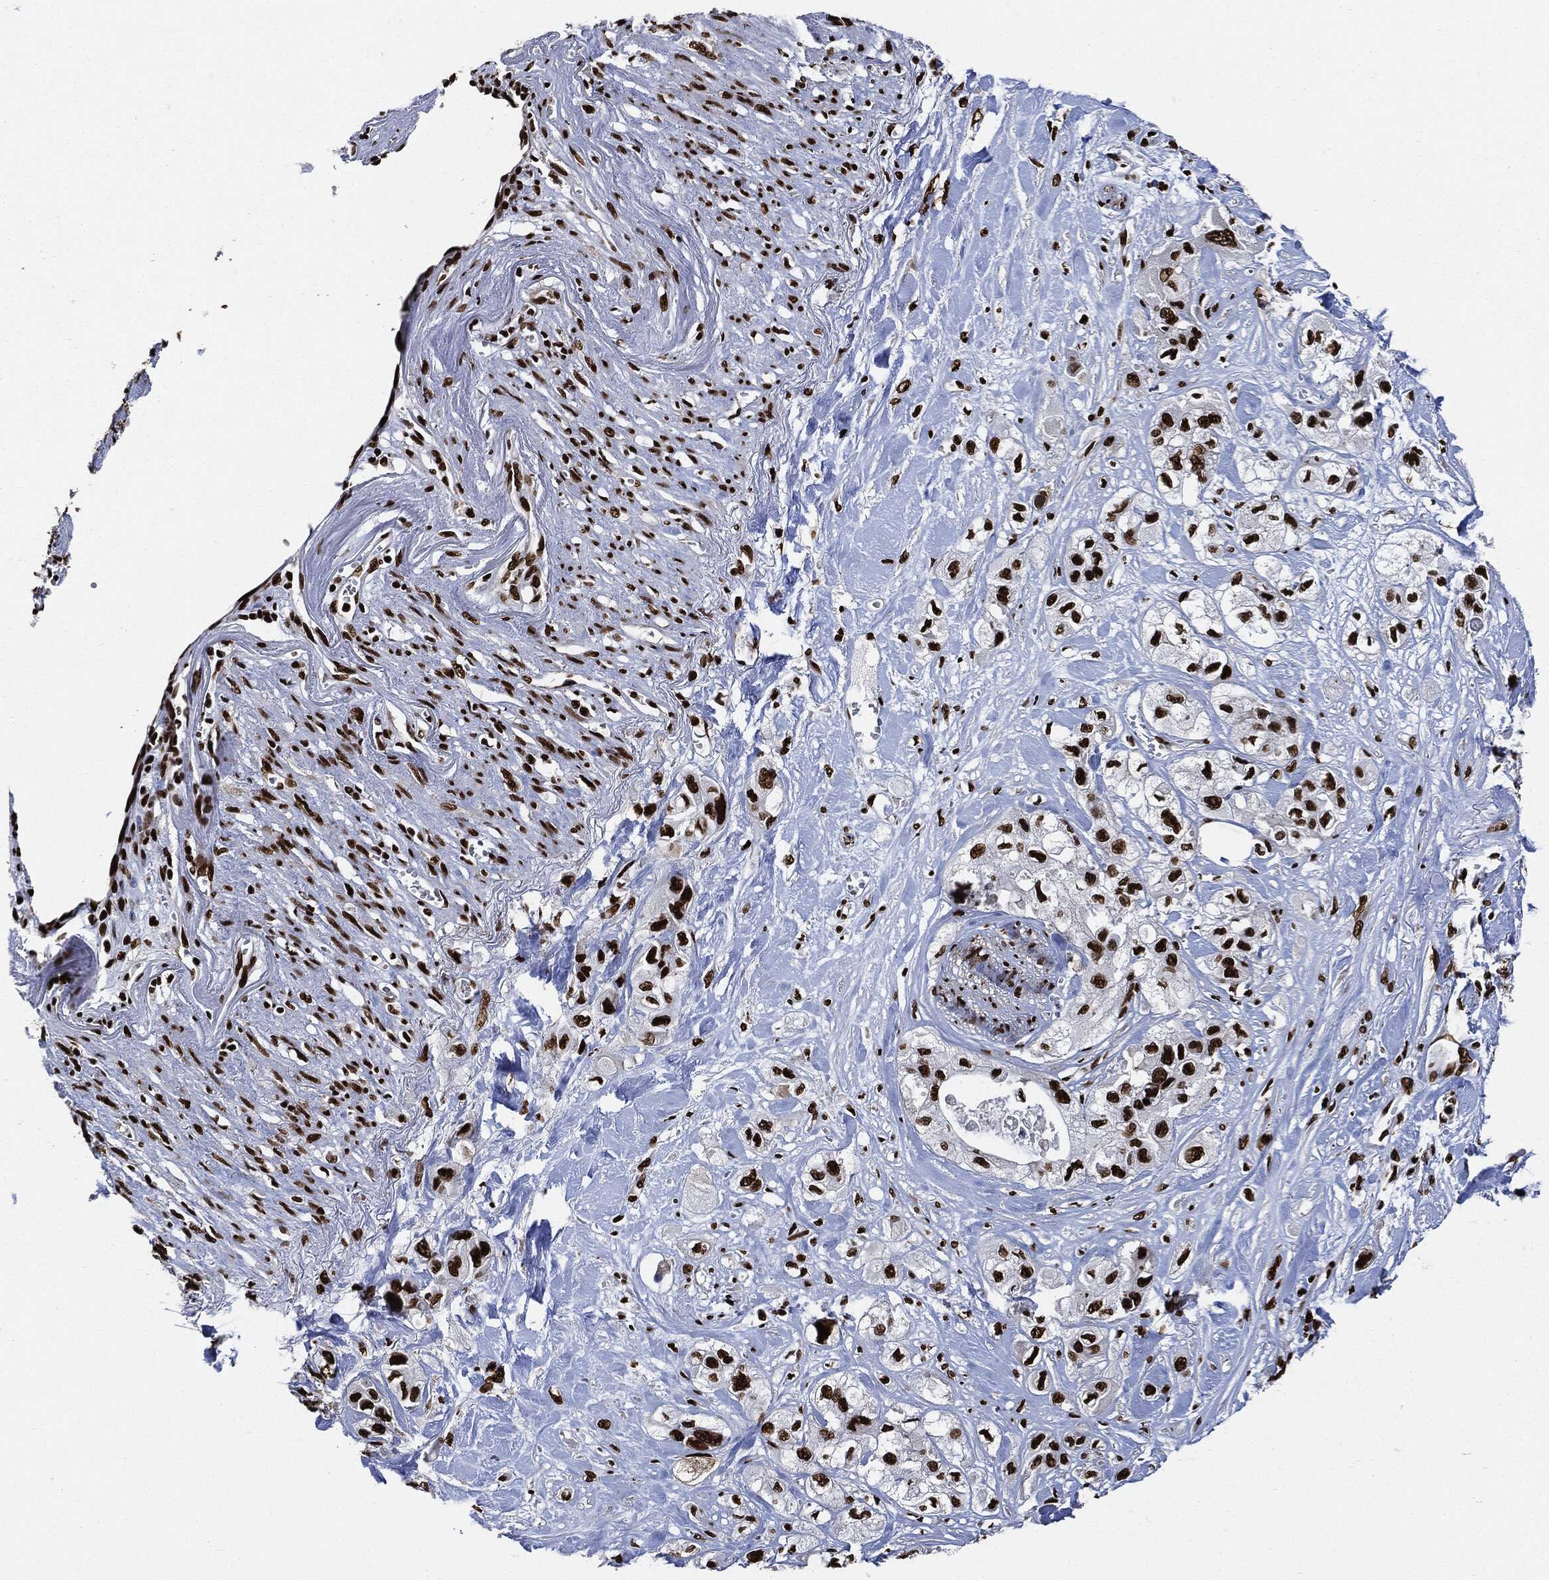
{"staining": {"intensity": "strong", "quantity": ">75%", "location": "nuclear"}, "tissue": "pancreatic cancer", "cell_type": "Tumor cells", "image_type": "cancer", "snomed": [{"axis": "morphology", "description": "Adenocarcinoma, NOS"}, {"axis": "topography", "description": "Pancreas"}], "caption": "Brown immunohistochemical staining in pancreatic cancer demonstrates strong nuclear expression in approximately >75% of tumor cells.", "gene": "RECQL", "patient": {"sex": "male", "age": 72}}